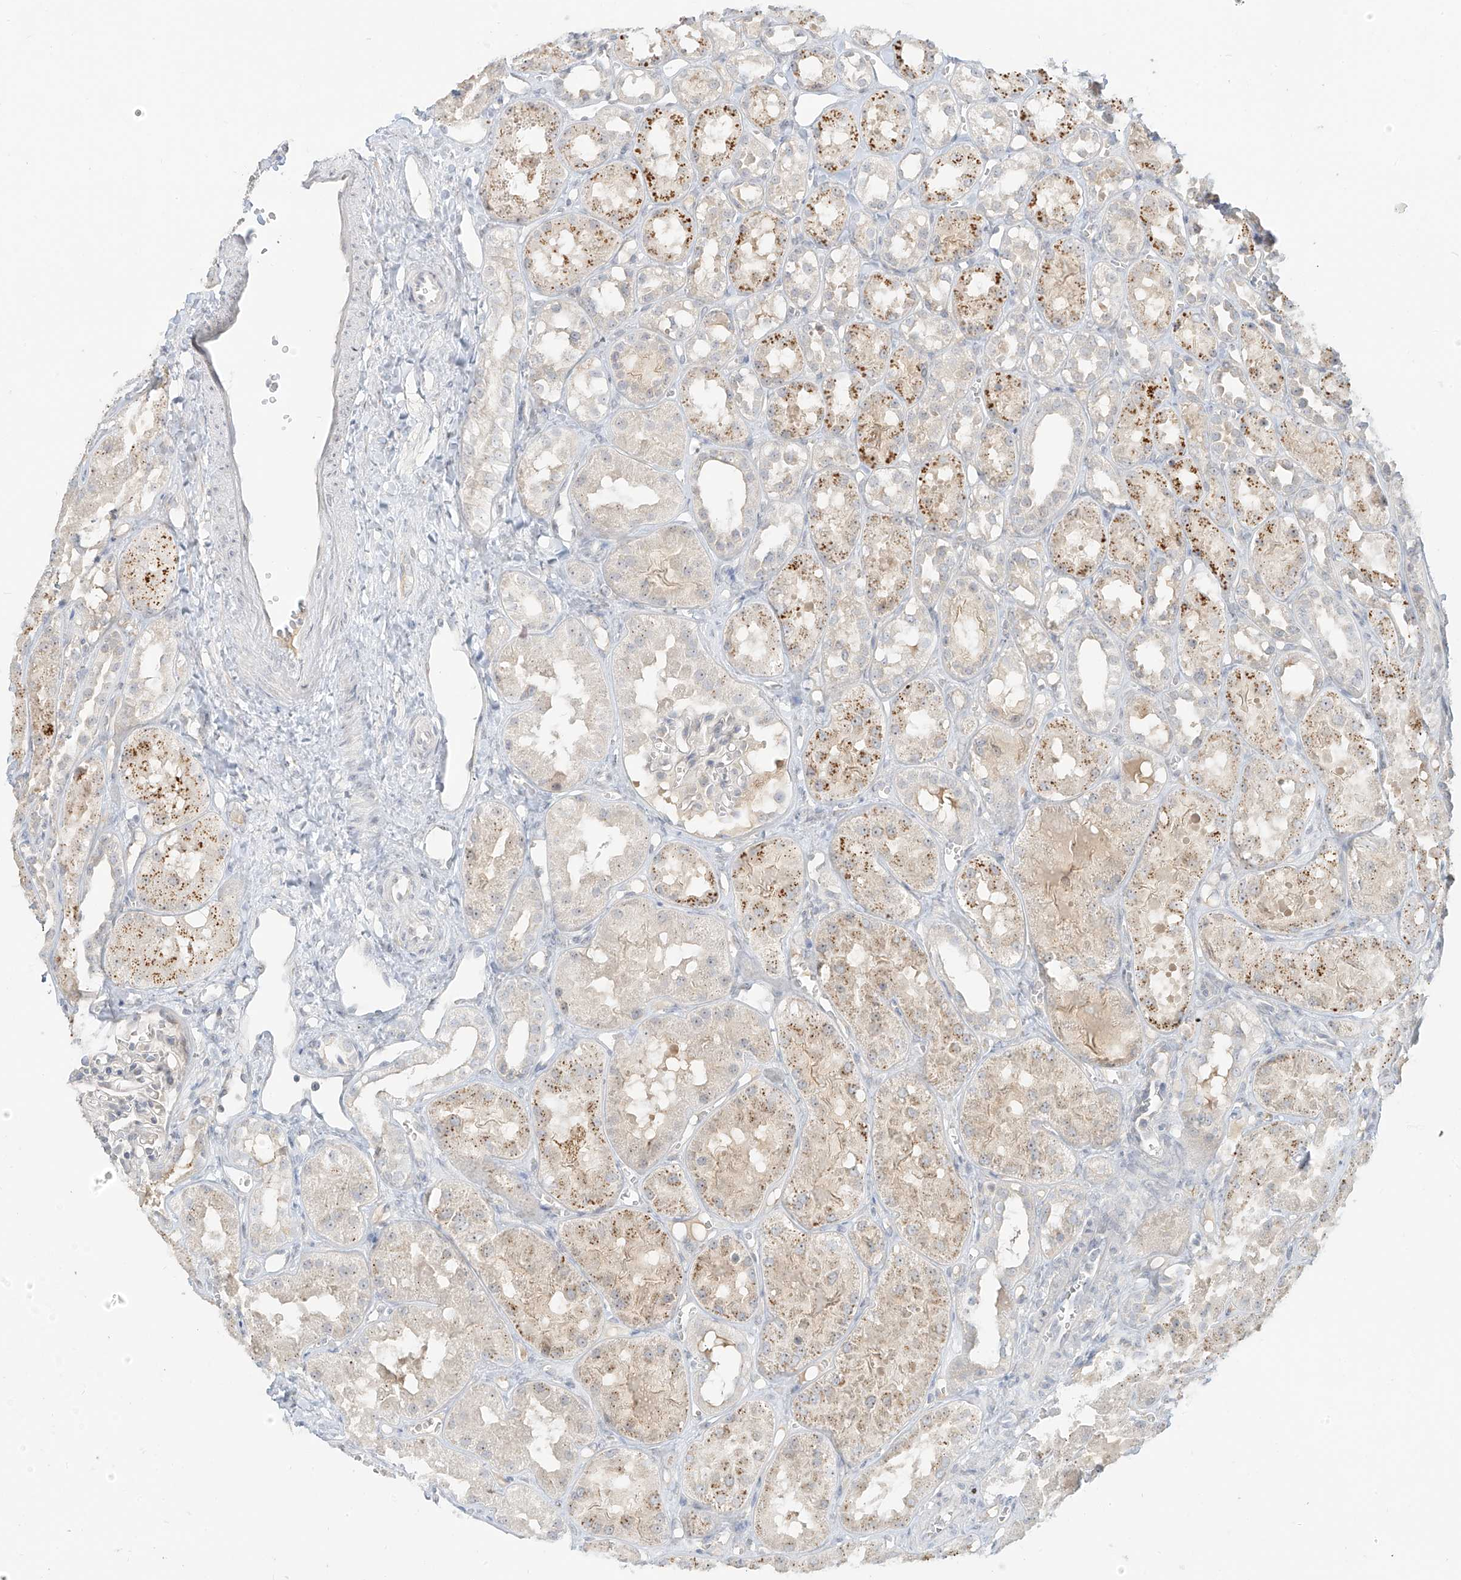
{"staining": {"intensity": "negative", "quantity": "none", "location": "none"}, "tissue": "kidney", "cell_type": "Cells in glomeruli", "image_type": "normal", "snomed": [{"axis": "morphology", "description": "Normal tissue, NOS"}, {"axis": "topography", "description": "Kidney"}], "caption": "Immunohistochemistry image of normal kidney stained for a protein (brown), which demonstrates no expression in cells in glomeruli.", "gene": "C2orf42", "patient": {"sex": "male", "age": 16}}